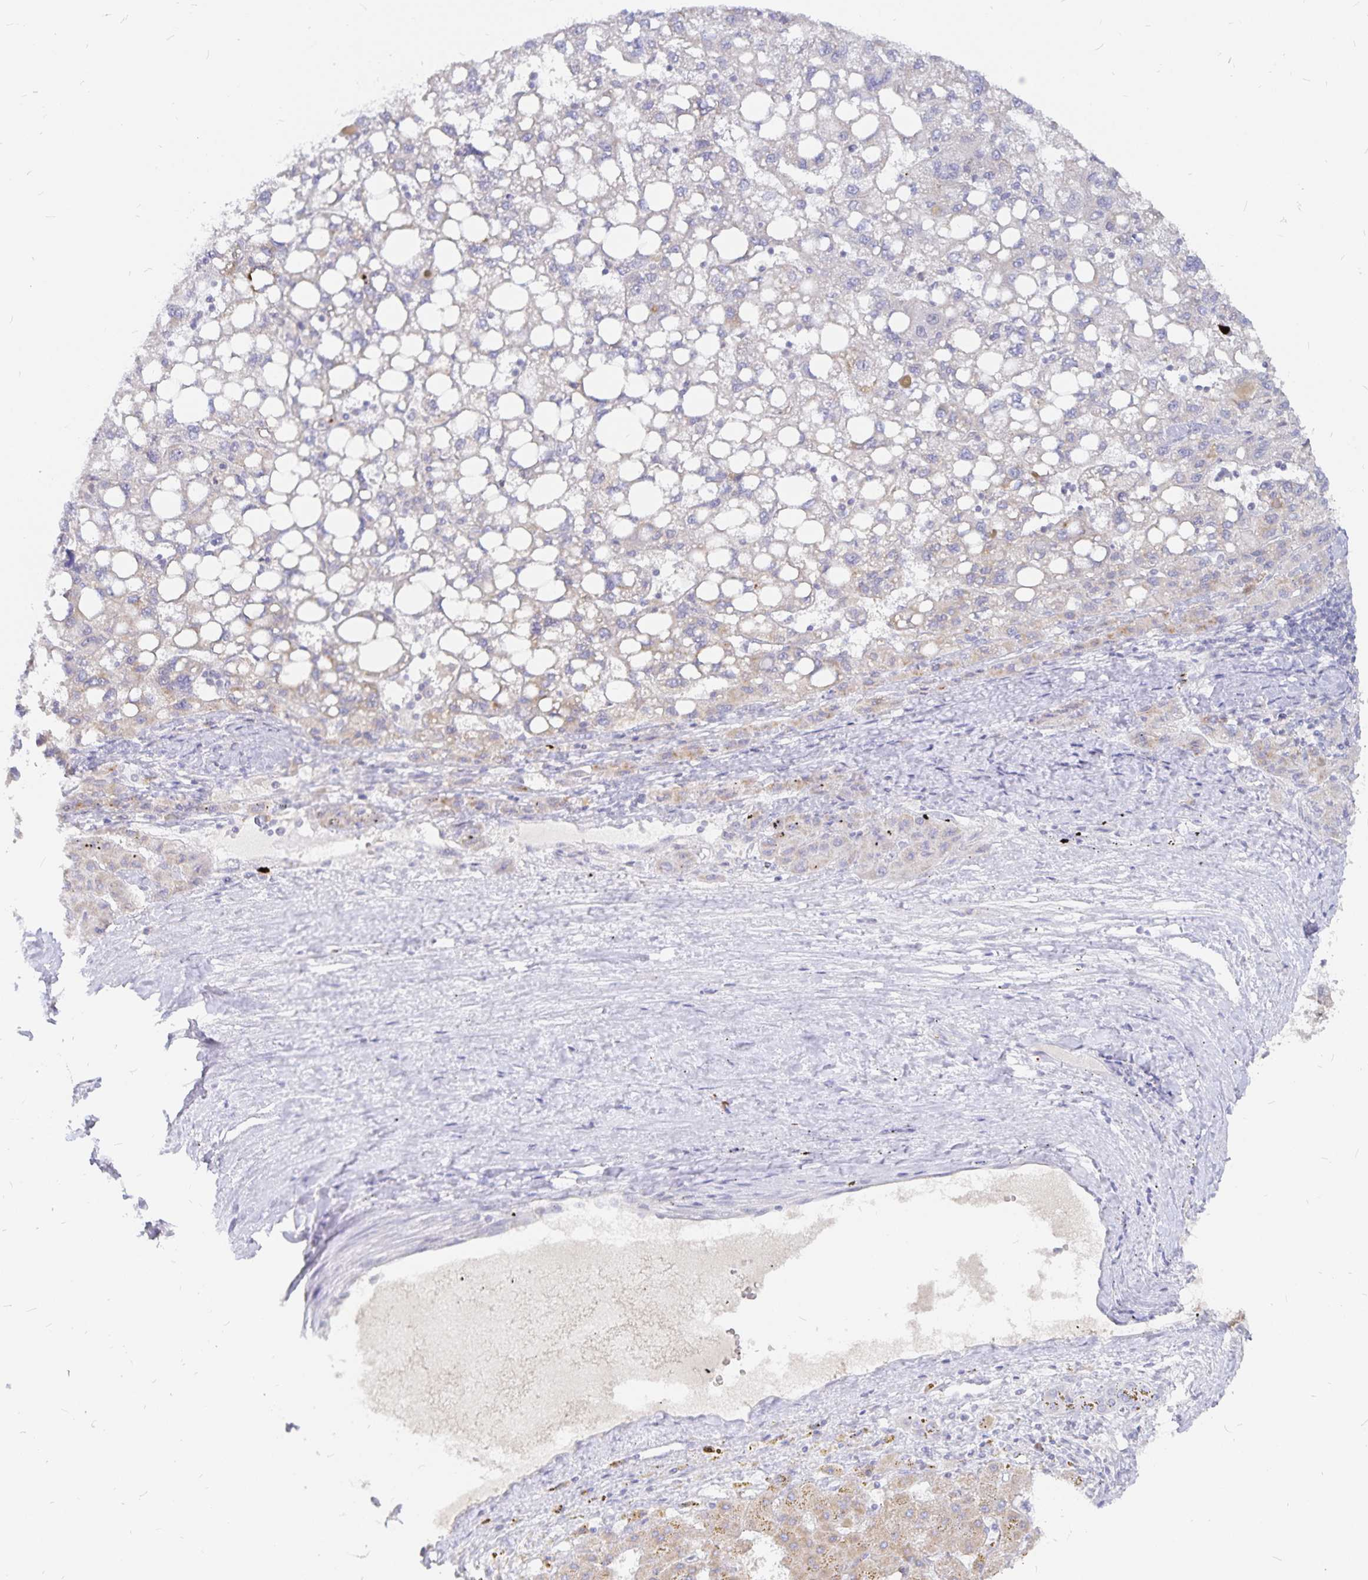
{"staining": {"intensity": "negative", "quantity": "none", "location": "none"}, "tissue": "liver cancer", "cell_type": "Tumor cells", "image_type": "cancer", "snomed": [{"axis": "morphology", "description": "Carcinoma, Hepatocellular, NOS"}, {"axis": "topography", "description": "Liver"}], "caption": "A high-resolution photomicrograph shows IHC staining of hepatocellular carcinoma (liver), which displays no significant expression in tumor cells.", "gene": "PKHD1", "patient": {"sex": "female", "age": 82}}